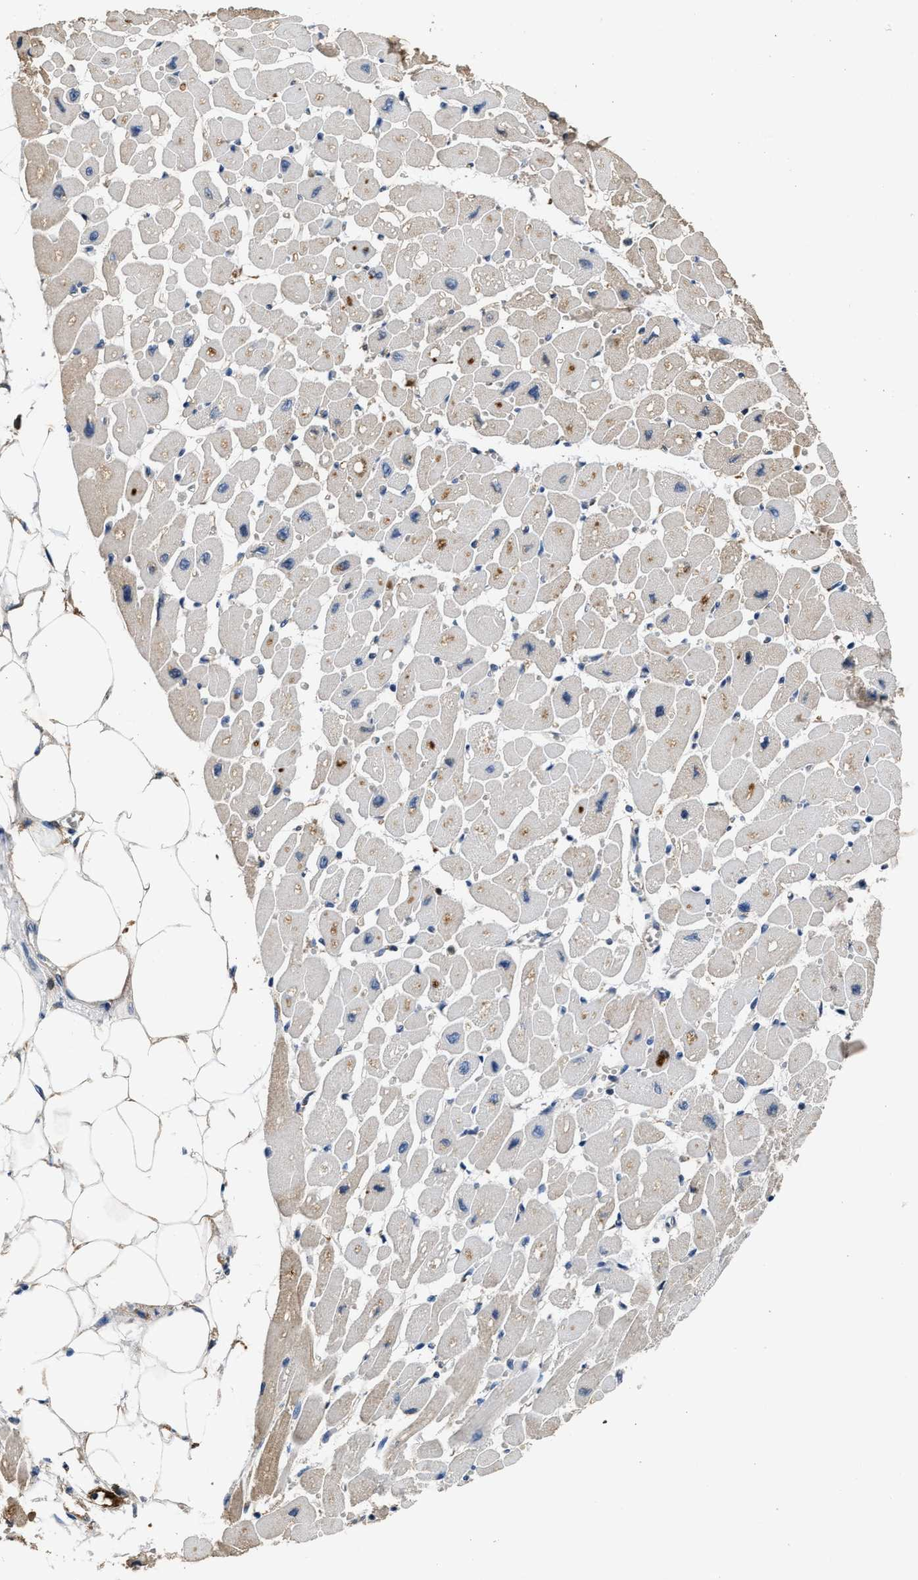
{"staining": {"intensity": "moderate", "quantity": "25%-75%", "location": "cytoplasmic/membranous"}, "tissue": "heart muscle", "cell_type": "Cardiomyocytes", "image_type": "normal", "snomed": [{"axis": "morphology", "description": "Normal tissue, NOS"}, {"axis": "topography", "description": "Heart"}], "caption": "Protein expression analysis of unremarkable human heart muscle reveals moderate cytoplasmic/membranous positivity in approximately 25%-75% of cardiomyocytes.", "gene": "C3", "patient": {"sex": "female", "age": 54}}